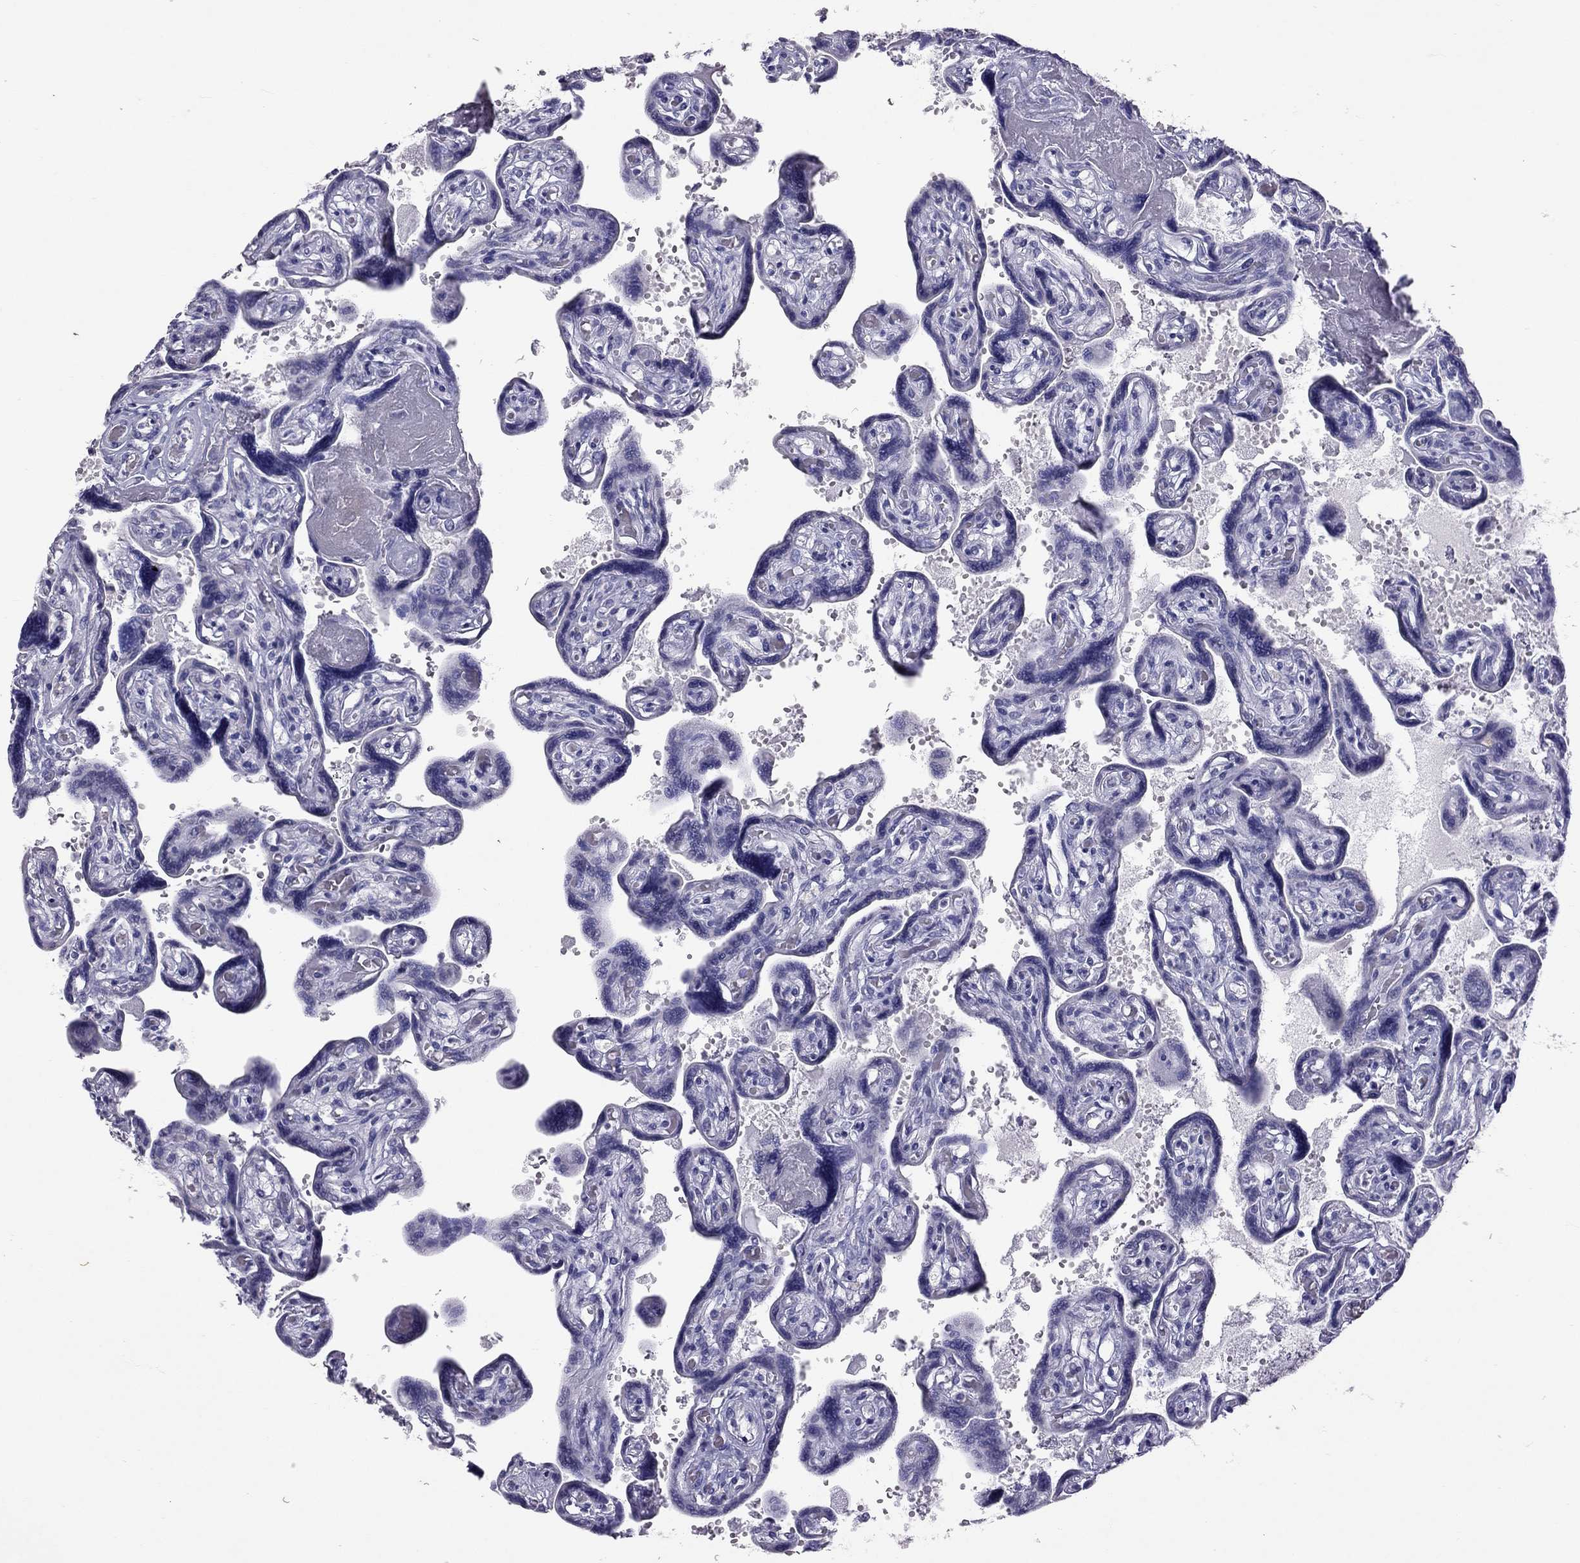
{"staining": {"intensity": "negative", "quantity": "none", "location": "none"}, "tissue": "placenta", "cell_type": "Decidual cells", "image_type": "normal", "snomed": [{"axis": "morphology", "description": "Normal tissue, NOS"}, {"axis": "topography", "description": "Placenta"}], "caption": "High power microscopy micrograph of an IHC image of benign placenta, revealing no significant staining in decidual cells.", "gene": "PSMB11", "patient": {"sex": "female", "age": 32}}